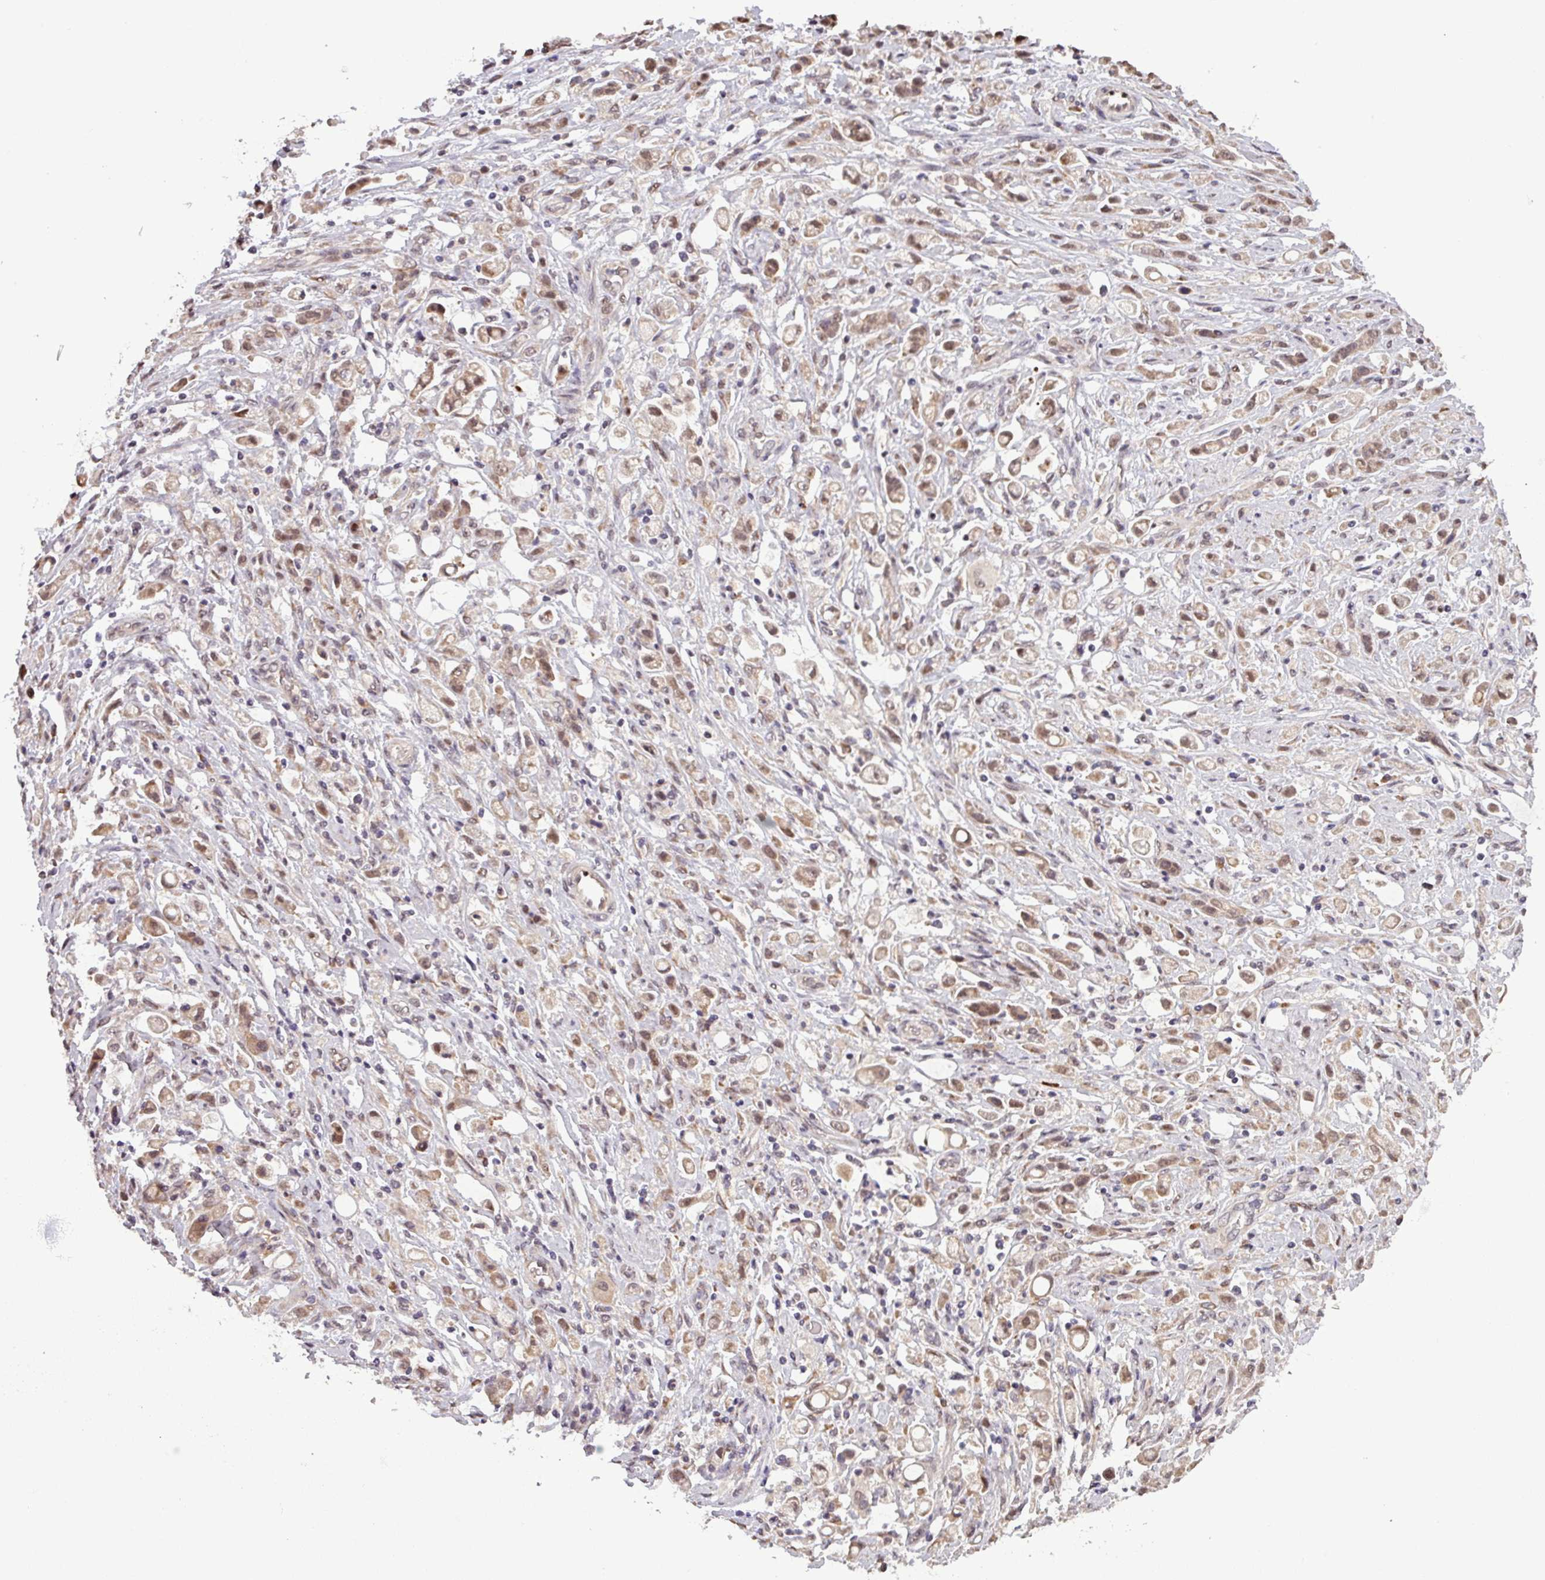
{"staining": {"intensity": "weak", "quantity": ">75%", "location": "cytoplasmic/membranous,nuclear"}, "tissue": "stomach cancer", "cell_type": "Tumor cells", "image_type": "cancer", "snomed": [{"axis": "morphology", "description": "Adenocarcinoma, NOS"}, {"axis": "topography", "description": "Stomach"}], "caption": "Stomach adenocarcinoma stained for a protein shows weak cytoplasmic/membranous and nuclear positivity in tumor cells.", "gene": "NOB1", "patient": {"sex": "female", "age": 60}}